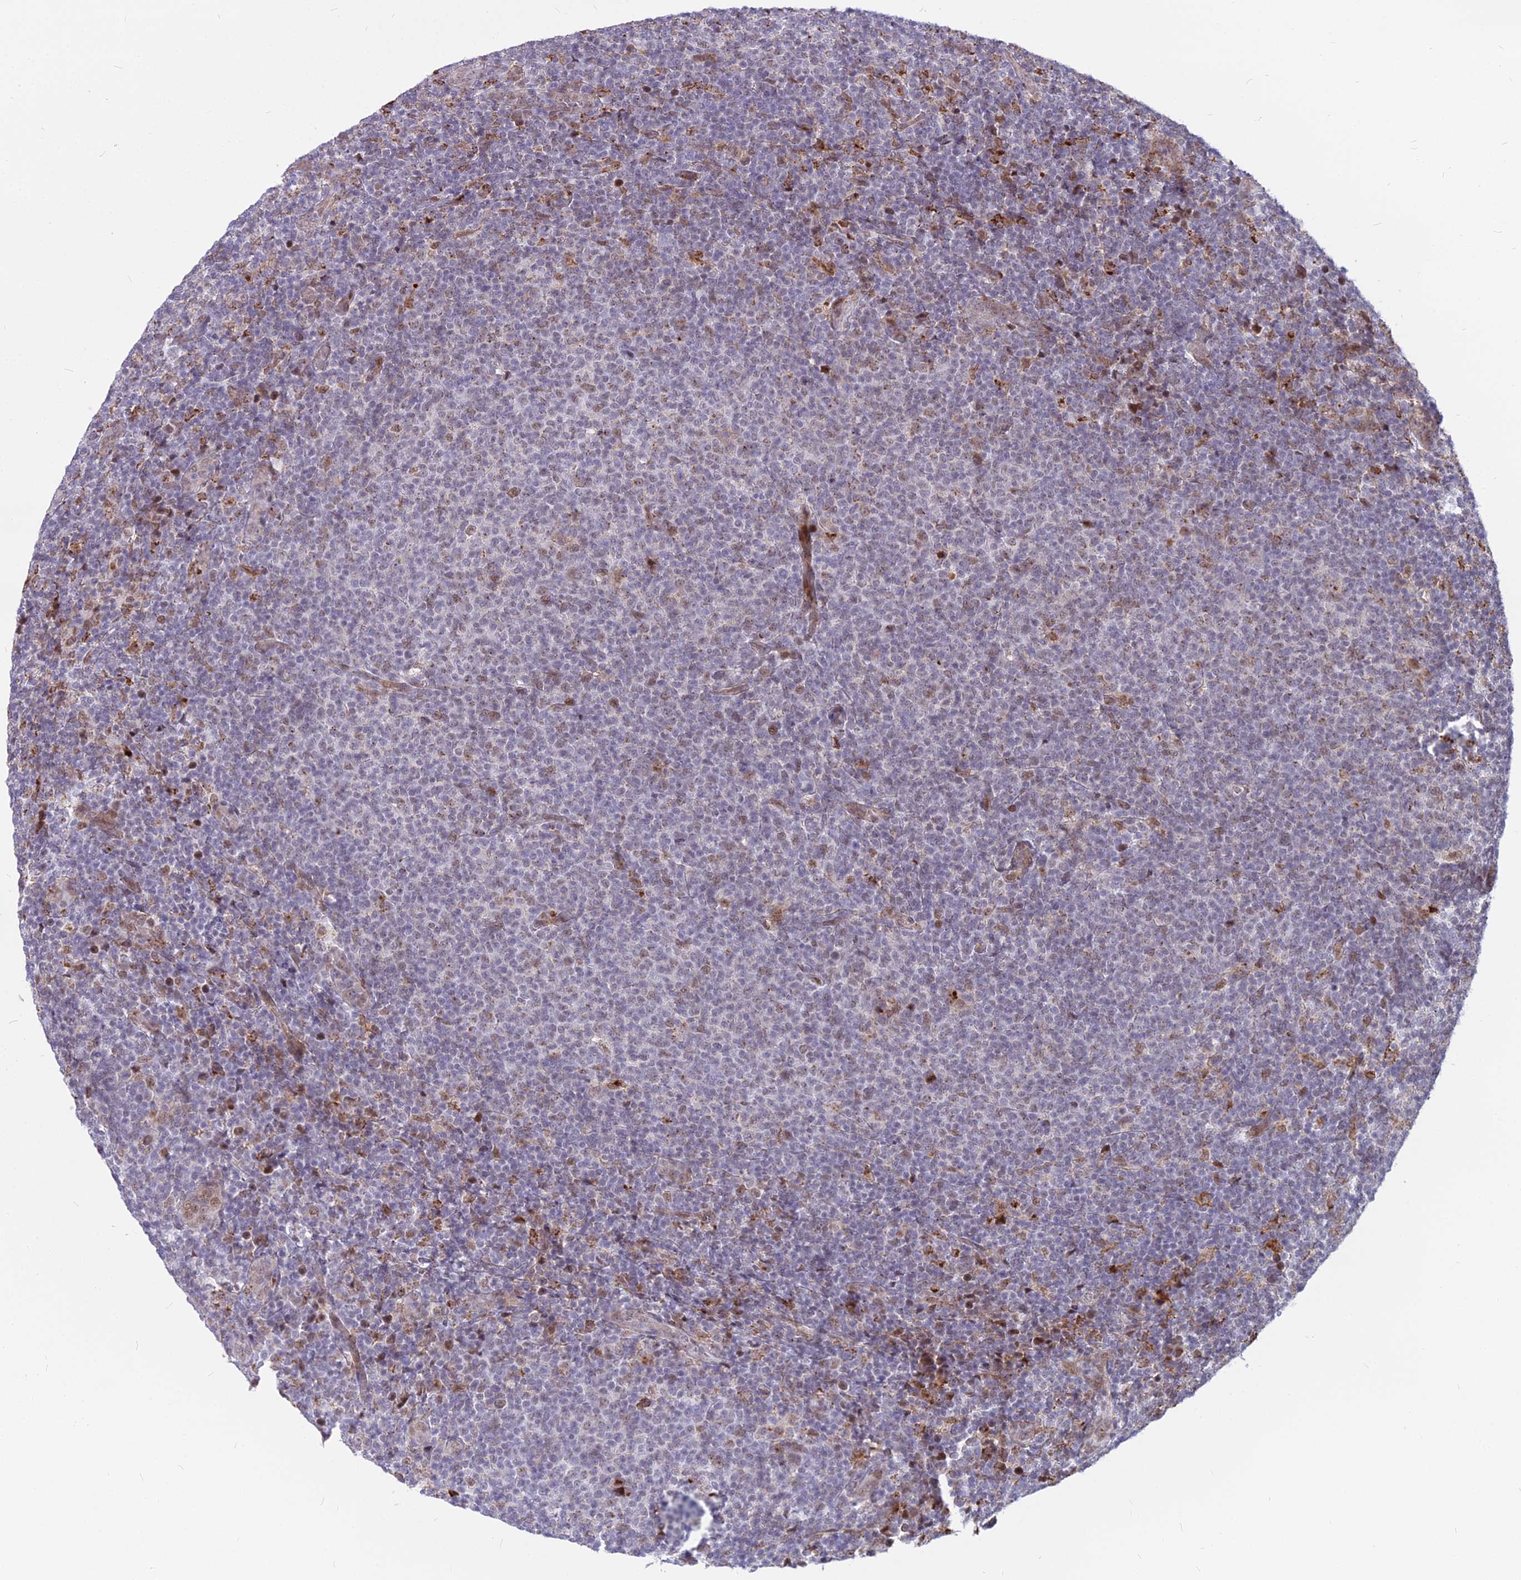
{"staining": {"intensity": "moderate", "quantity": "<25%", "location": "nuclear"}, "tissue": "lymphoma", "cell_type": "Tumor cells", "image_type": "cancer", "snomed": [{"axis": "morphology", "description": "Malignant lymphoma, non-Hodgkin's type, Low grade"}, {"axis": "topography", "description": "Lymph node"}], "caption": "Immunohistochemical staining of human low-grade malignant lymphoma, non-Hodgkin's type demonstrates moderate nuclear protein expression in about <25% of tumor cells.", "gene": "ALG10", "patient": {"sex": "male", "age": 66}}